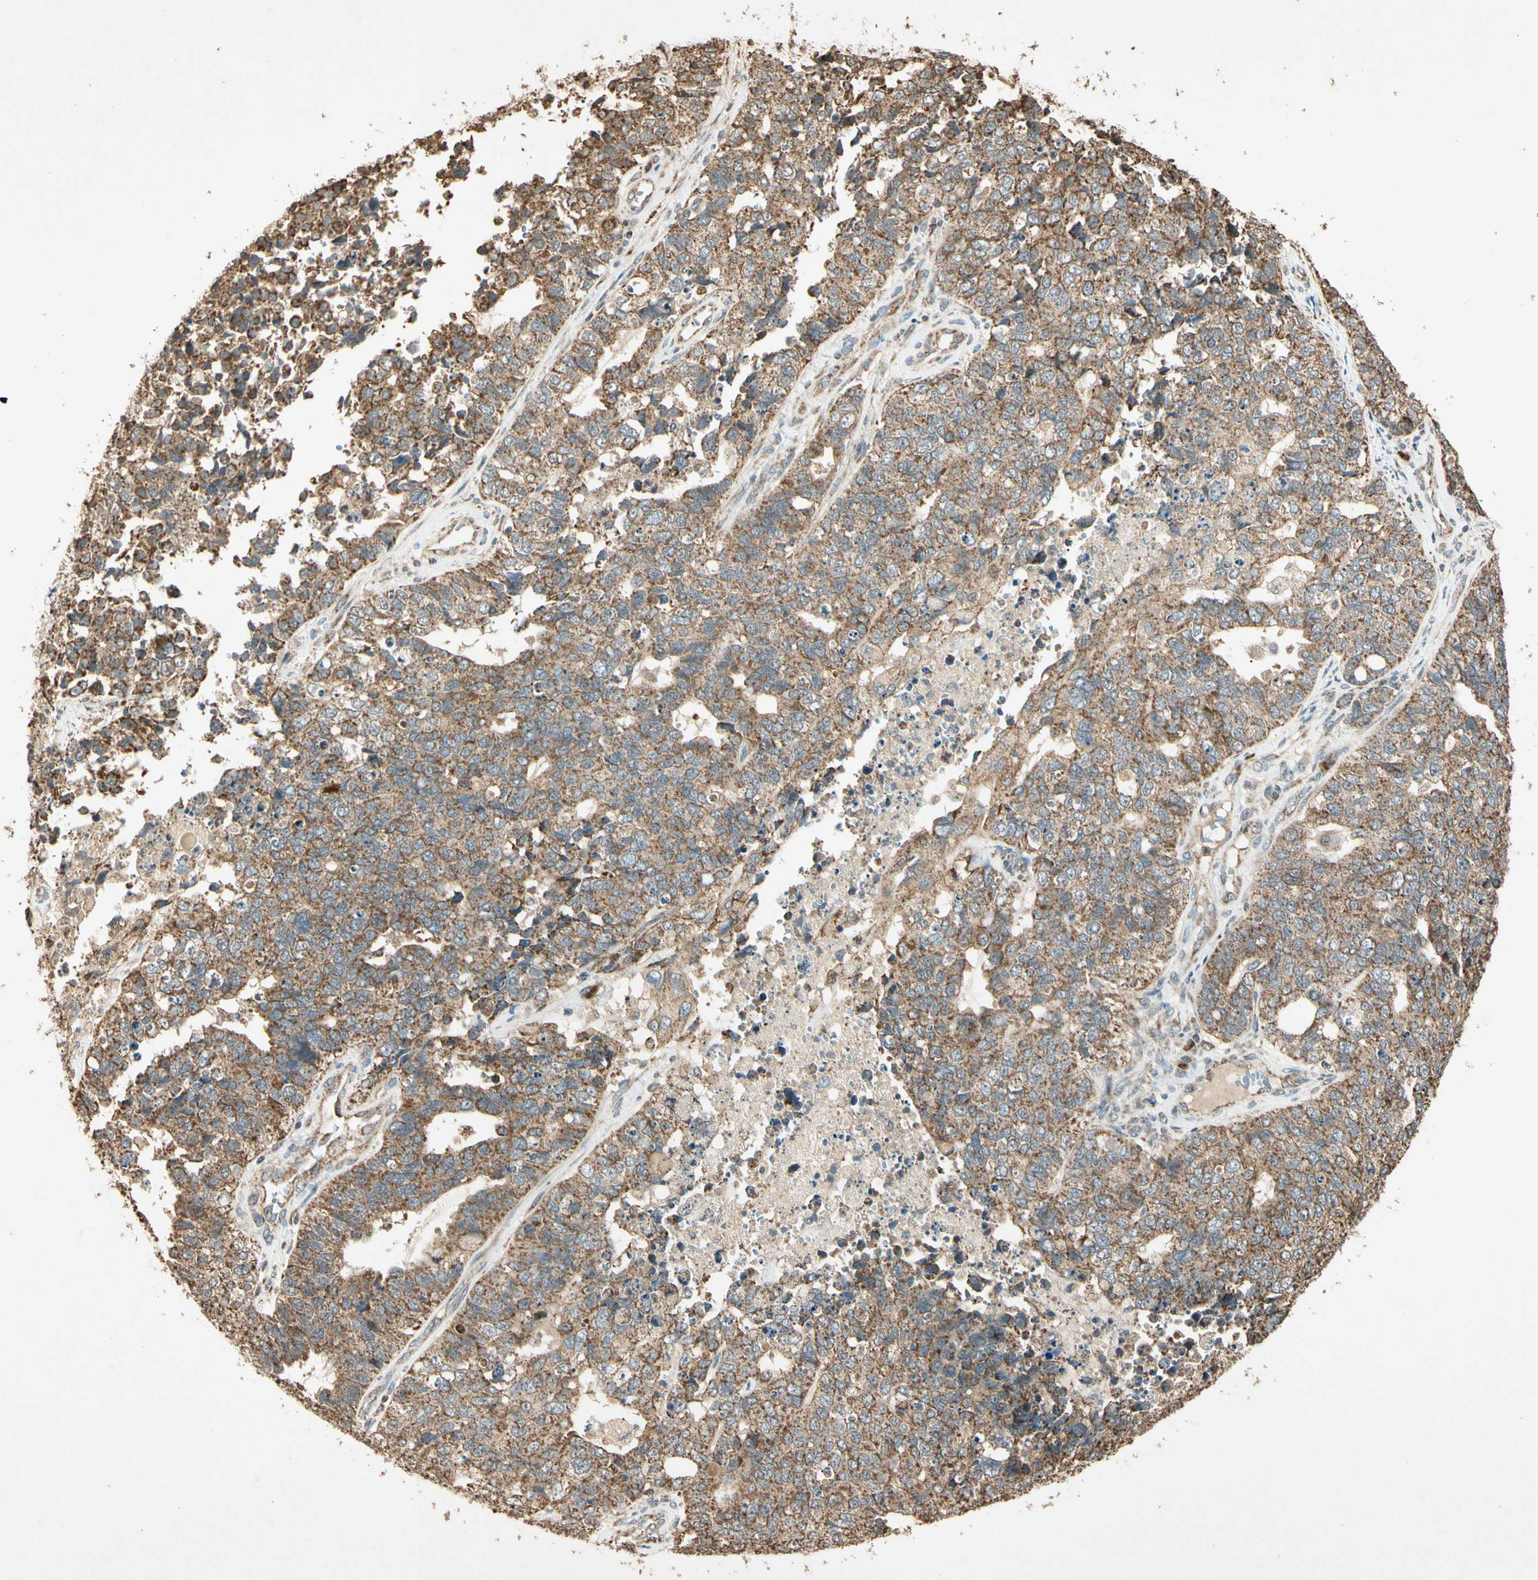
{"staining": {"intensity": "moderate", "quantity": ">75%", "location": "cytoplasmic/membranous"}, "tissue": "cervical cancer", "cell_type": "Tumor cells", "image_type": "cancer", "snomed": [{"axis": "morphology", "description": "Squamous cell carcinoma, NOS"}, {"axis": "topography", "description": "Cervix"}], "caption": "An image showing moderate cytoplasmic/membranous expression in approximately >75% of tumor cells in cervical squamous cell carcinoma, as visualized by brown immunohistochemical staining.", "gene": "PRDX5", "patient": {"sex": "female", "age": 63}}